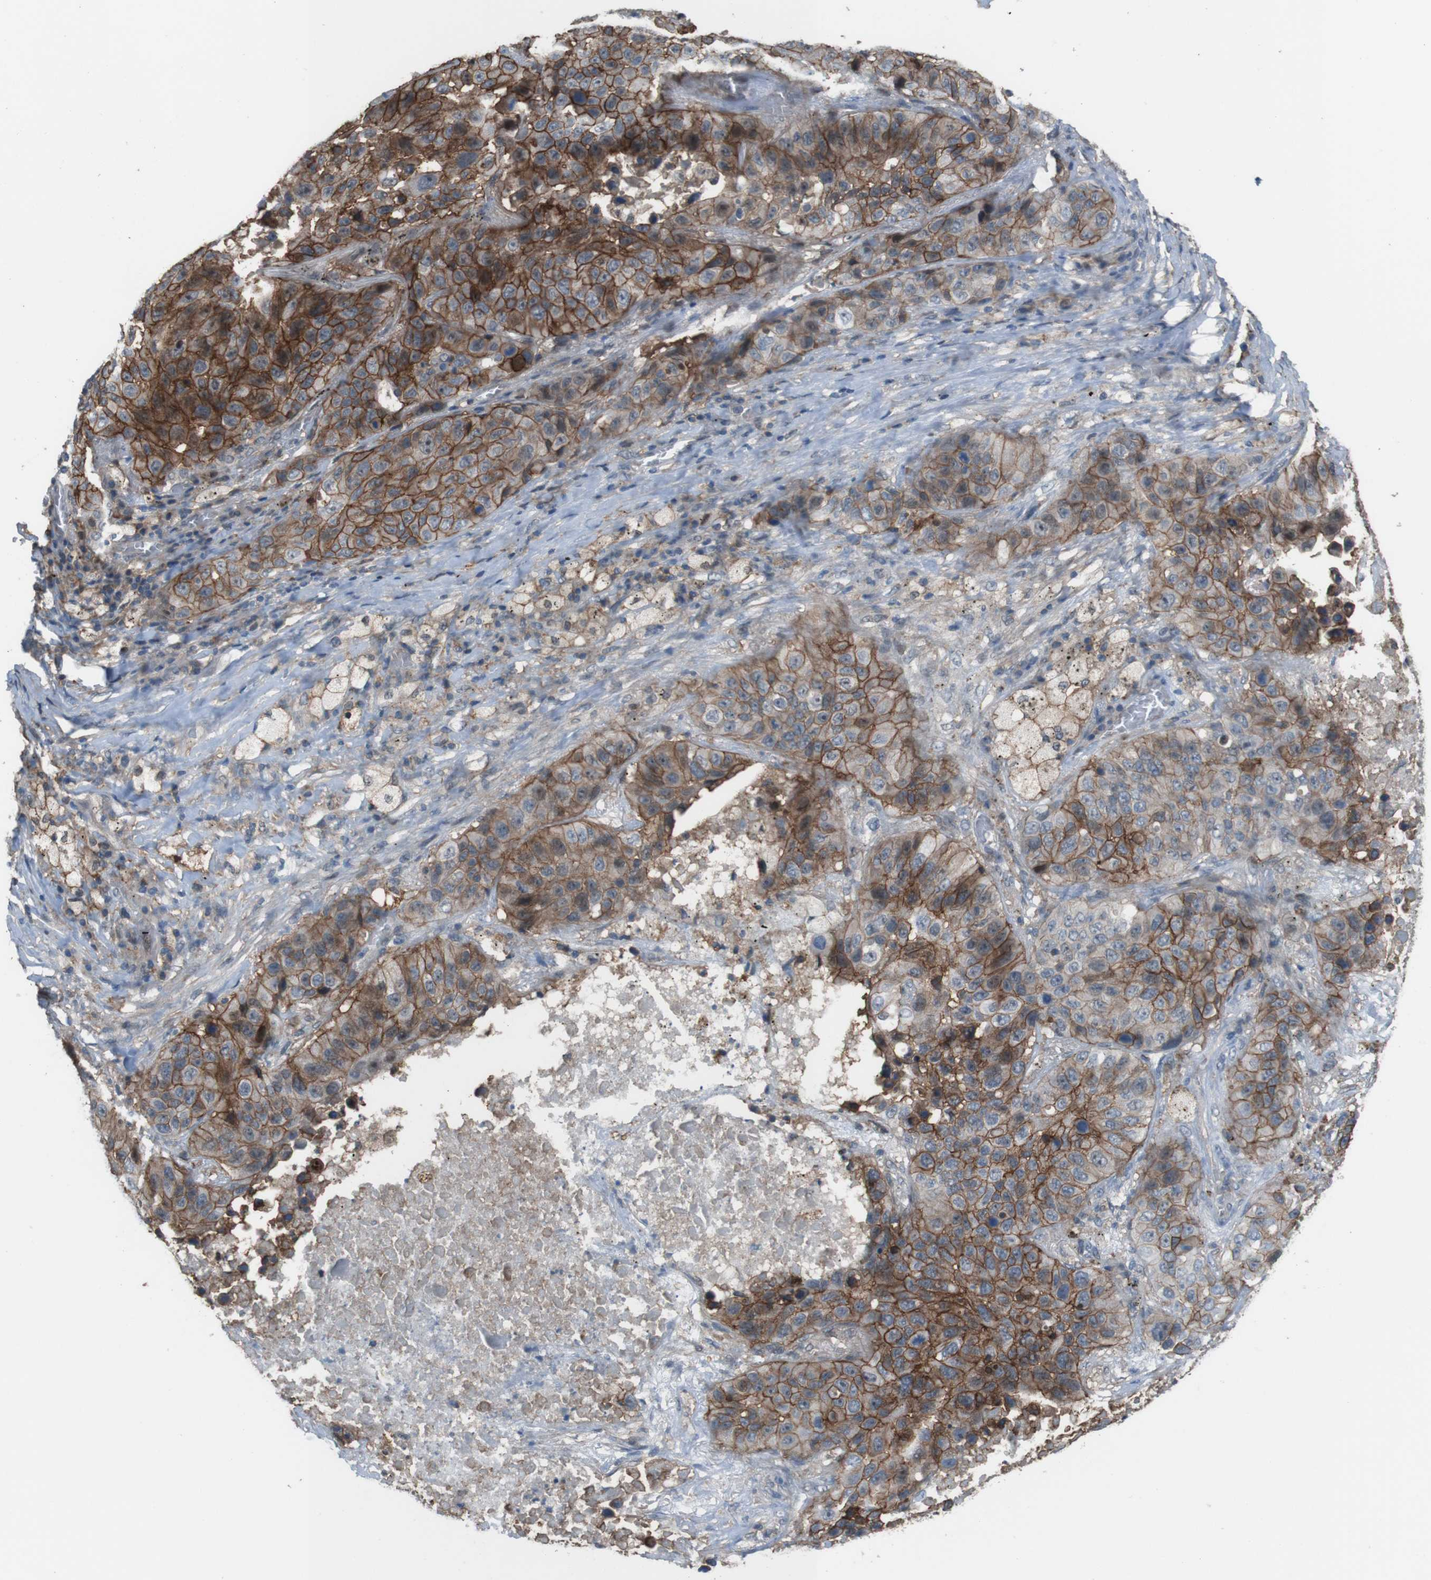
{"staining": {"intensity": "moderate", "quantity": ">75%", "location": "cytoplasmic/membranous"}, "tissue": "lung cancer", "cell_type": "Tumor cells", "image_type": "cancer", "snomed": [{"axis": "morphology", "description": "Squamous cell carcinoma, NOS"}, {"axis": "topography", "description": "Lung"}], "caption": "Moderate cytoplasmic/membranous positivity is present in approximately >75% of tumor cells in lung squamous cell carcinoma. (IHC, brightfield microscopy, high magnification).", "gene": "ATP2B1", "patient": {"sex": "male", "age": 57}}